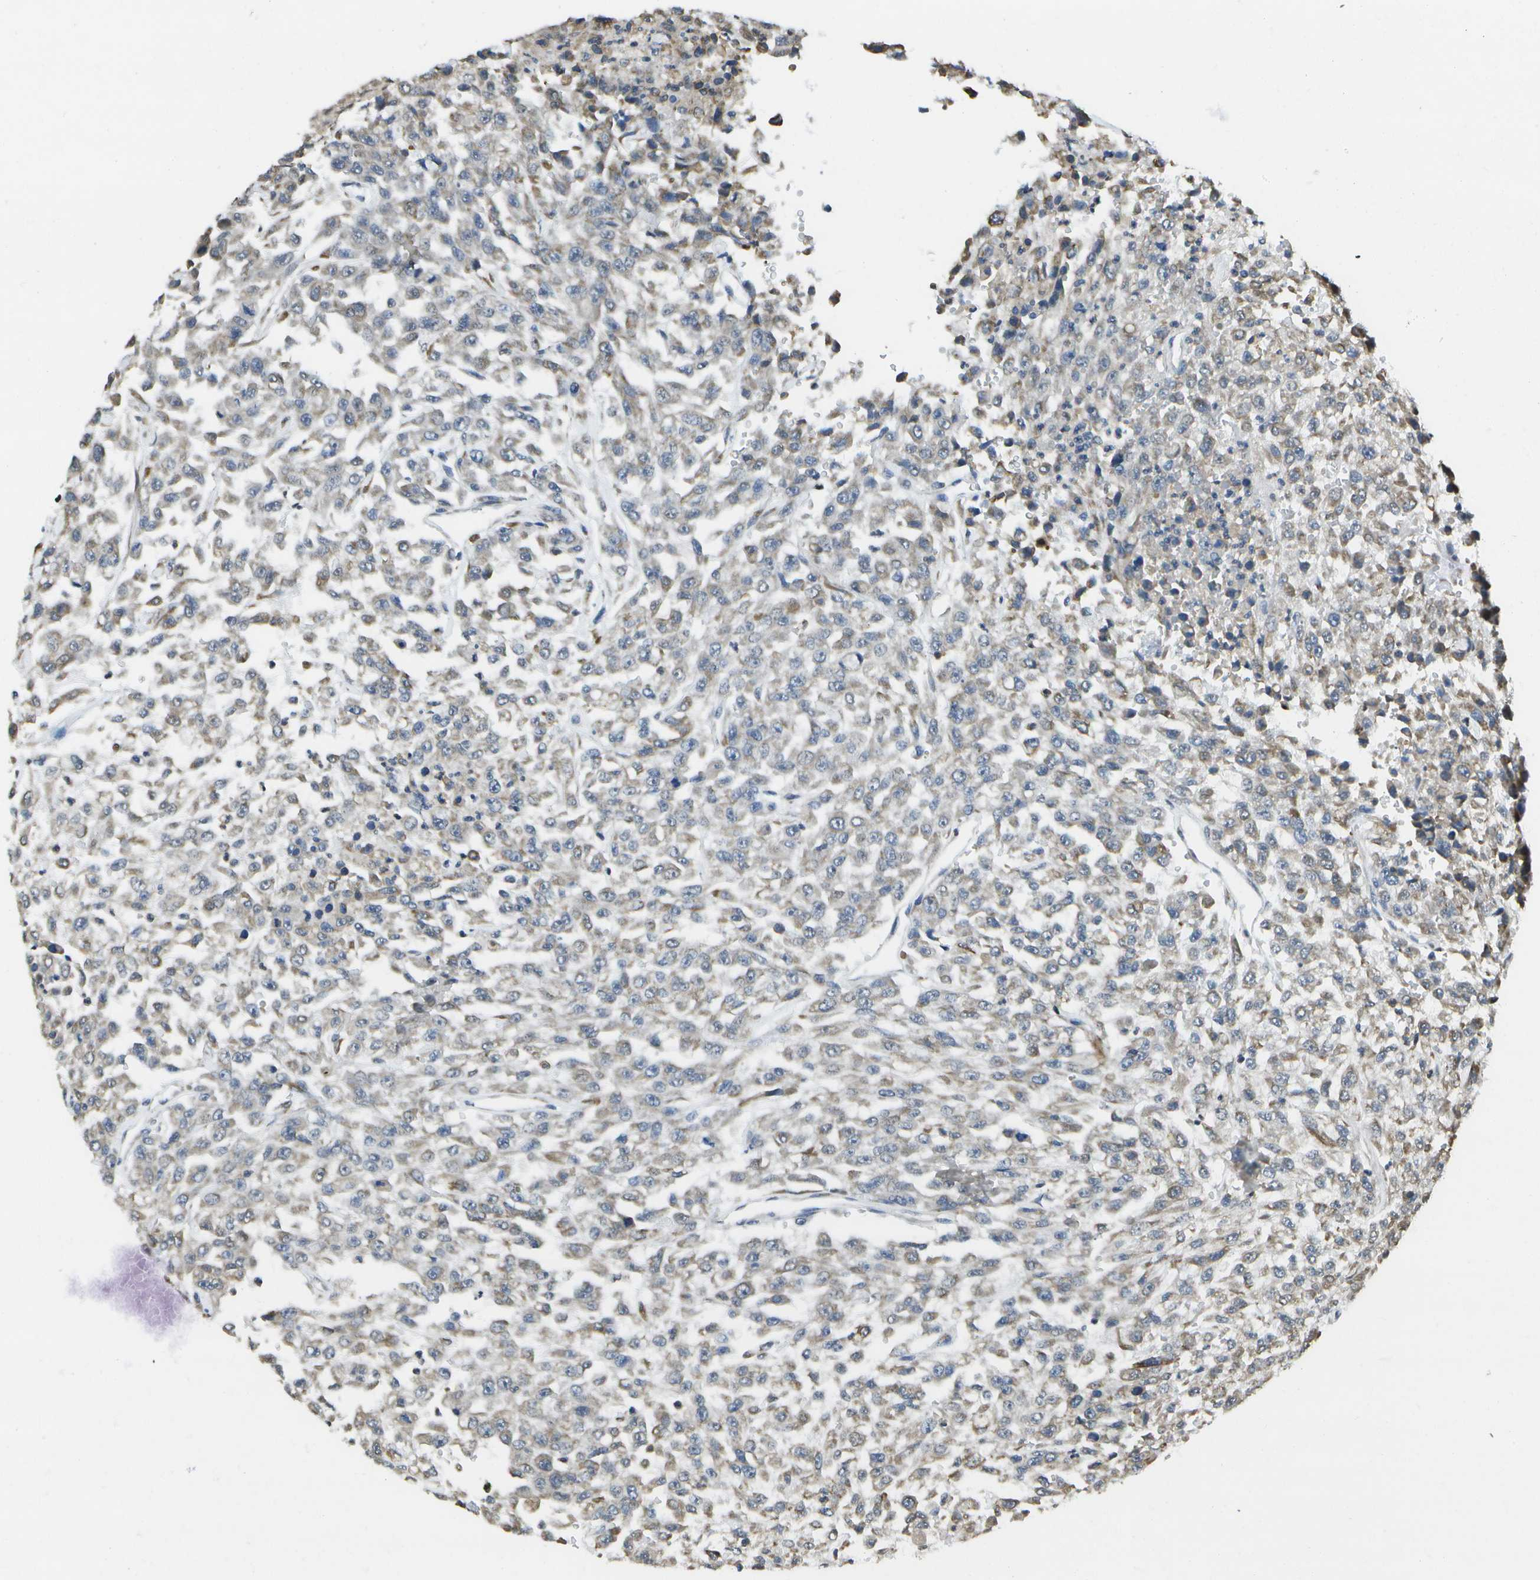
{"staining": {"intensity": "weak", "quantity": "25%-75%", "location": "cytoplasmic/membranous"}, "tissue": "urothelial cancer", "cell_type": "Tumor cells", "image_type": "cancer", "snomed": [{"axis": "morphology", "description": "Urothelial carcinoma, High grade"}, {"axis": "topography", "description": "Urinary bladder"}], "caption": "High-grade urothelial carcinoma stained for a protein (brown) exhibits weak cytoplasmic/membranous positive staining in approximately 25%-75% of tumor cells.", "gene": "DSE", "patient": {"sex": "male", "age": 46}}